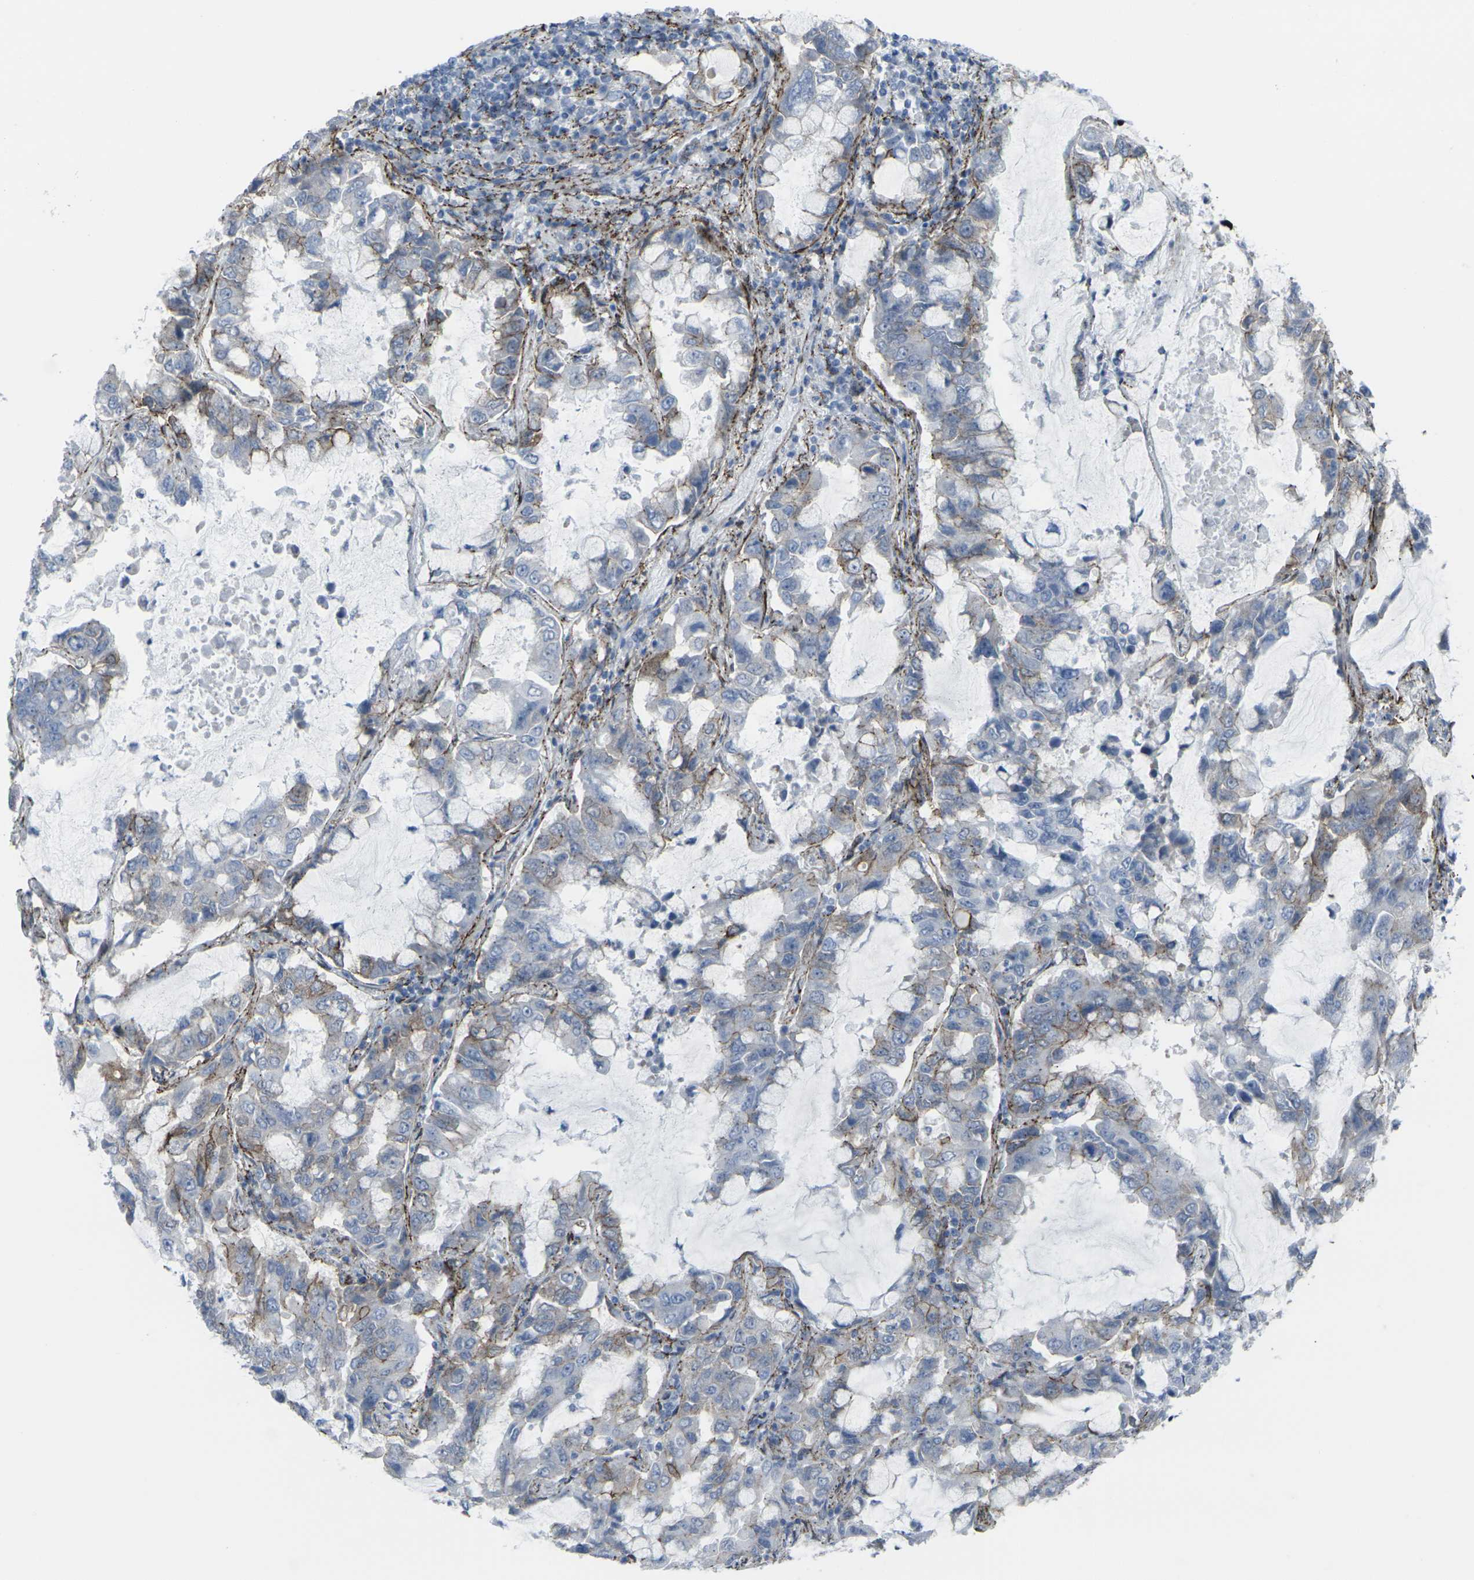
{"staining": {"intensity": "moderate", "quantity": "<25%", "location": "cytoplasmic/membranous"}, "tissue": "lung cancer", "cell_type": "Tumor cells", "image_type": "cancer", "snomed": [{"axis": "morphology", "description": "Adenocarcinoma, NOS"}, {"axis": "topography", "description": "Lung"}], "caption": "A photomicrograph of lung cancer (adenocarcinoma) stained for a protein shows moderate cytoplasmic/membranous brown staining in tumor cells.", "gene": "CDH11", "patient": {"sex": "male", "age": 64}}